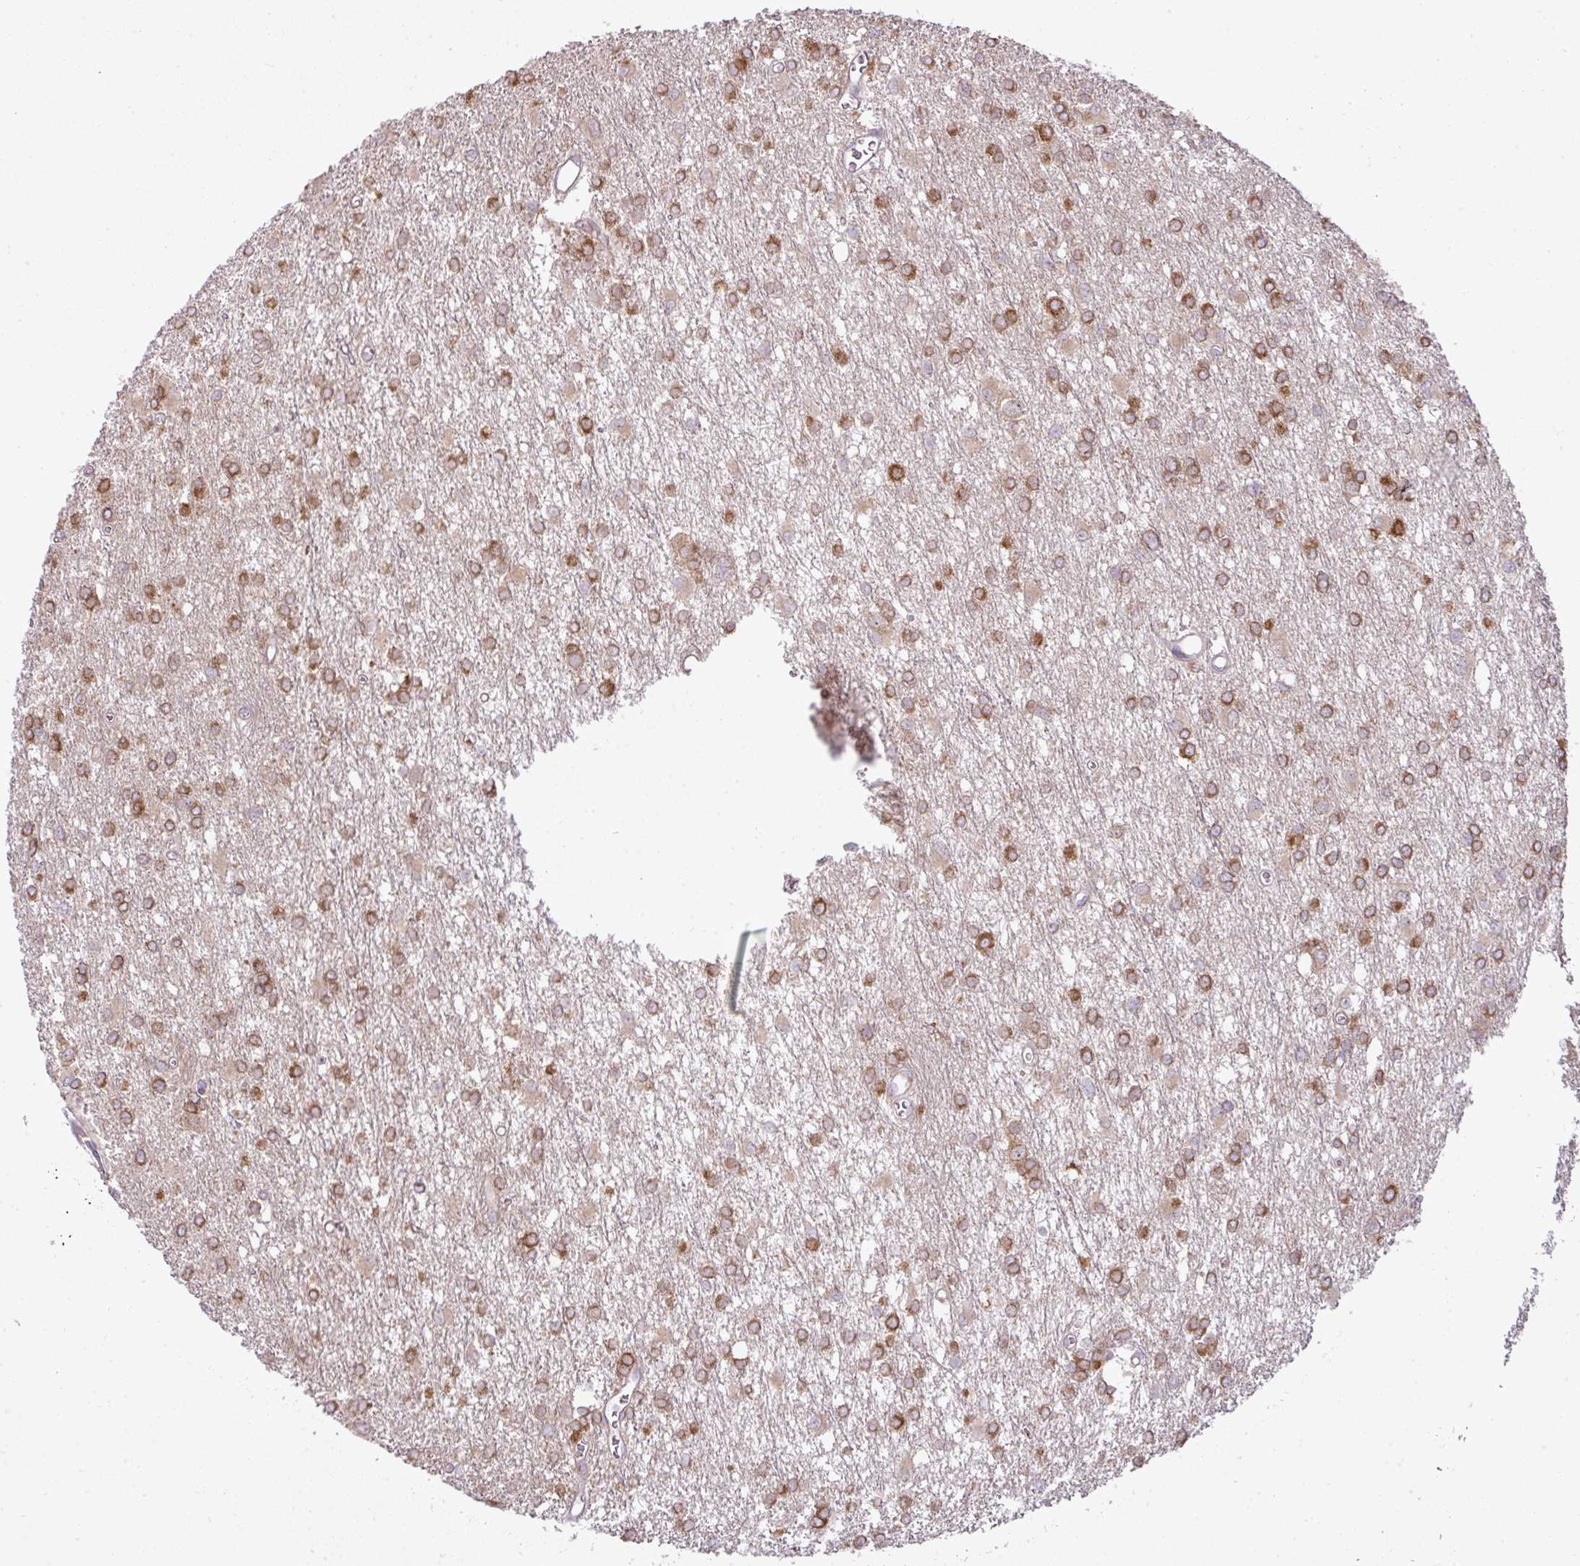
{"staining": {"intensity": "strong", "quantity": ">75%", "location": "cytoplasmic/membranous"}, "tissue": "glioma", "cell_type": "Tumor cells", "image_type": "cancer", "snomed": [{"axis": "morphology", "description": "Glioma, malignant, High grade"}, {"axis": "topography", "description": "Brain"}], "caption": "IHC photomicrograph of neoplastic tissue: human malignant high-grade glioma stained using immunohistochemistry reveals high levels of strong protein expression localized specifically in the cytoplasmic/membranous of tumor cells, appearing as a cytoplasmic/membranous brown color.", "gene": "COX18", "patient": {"sex": "male", "age": 48}}